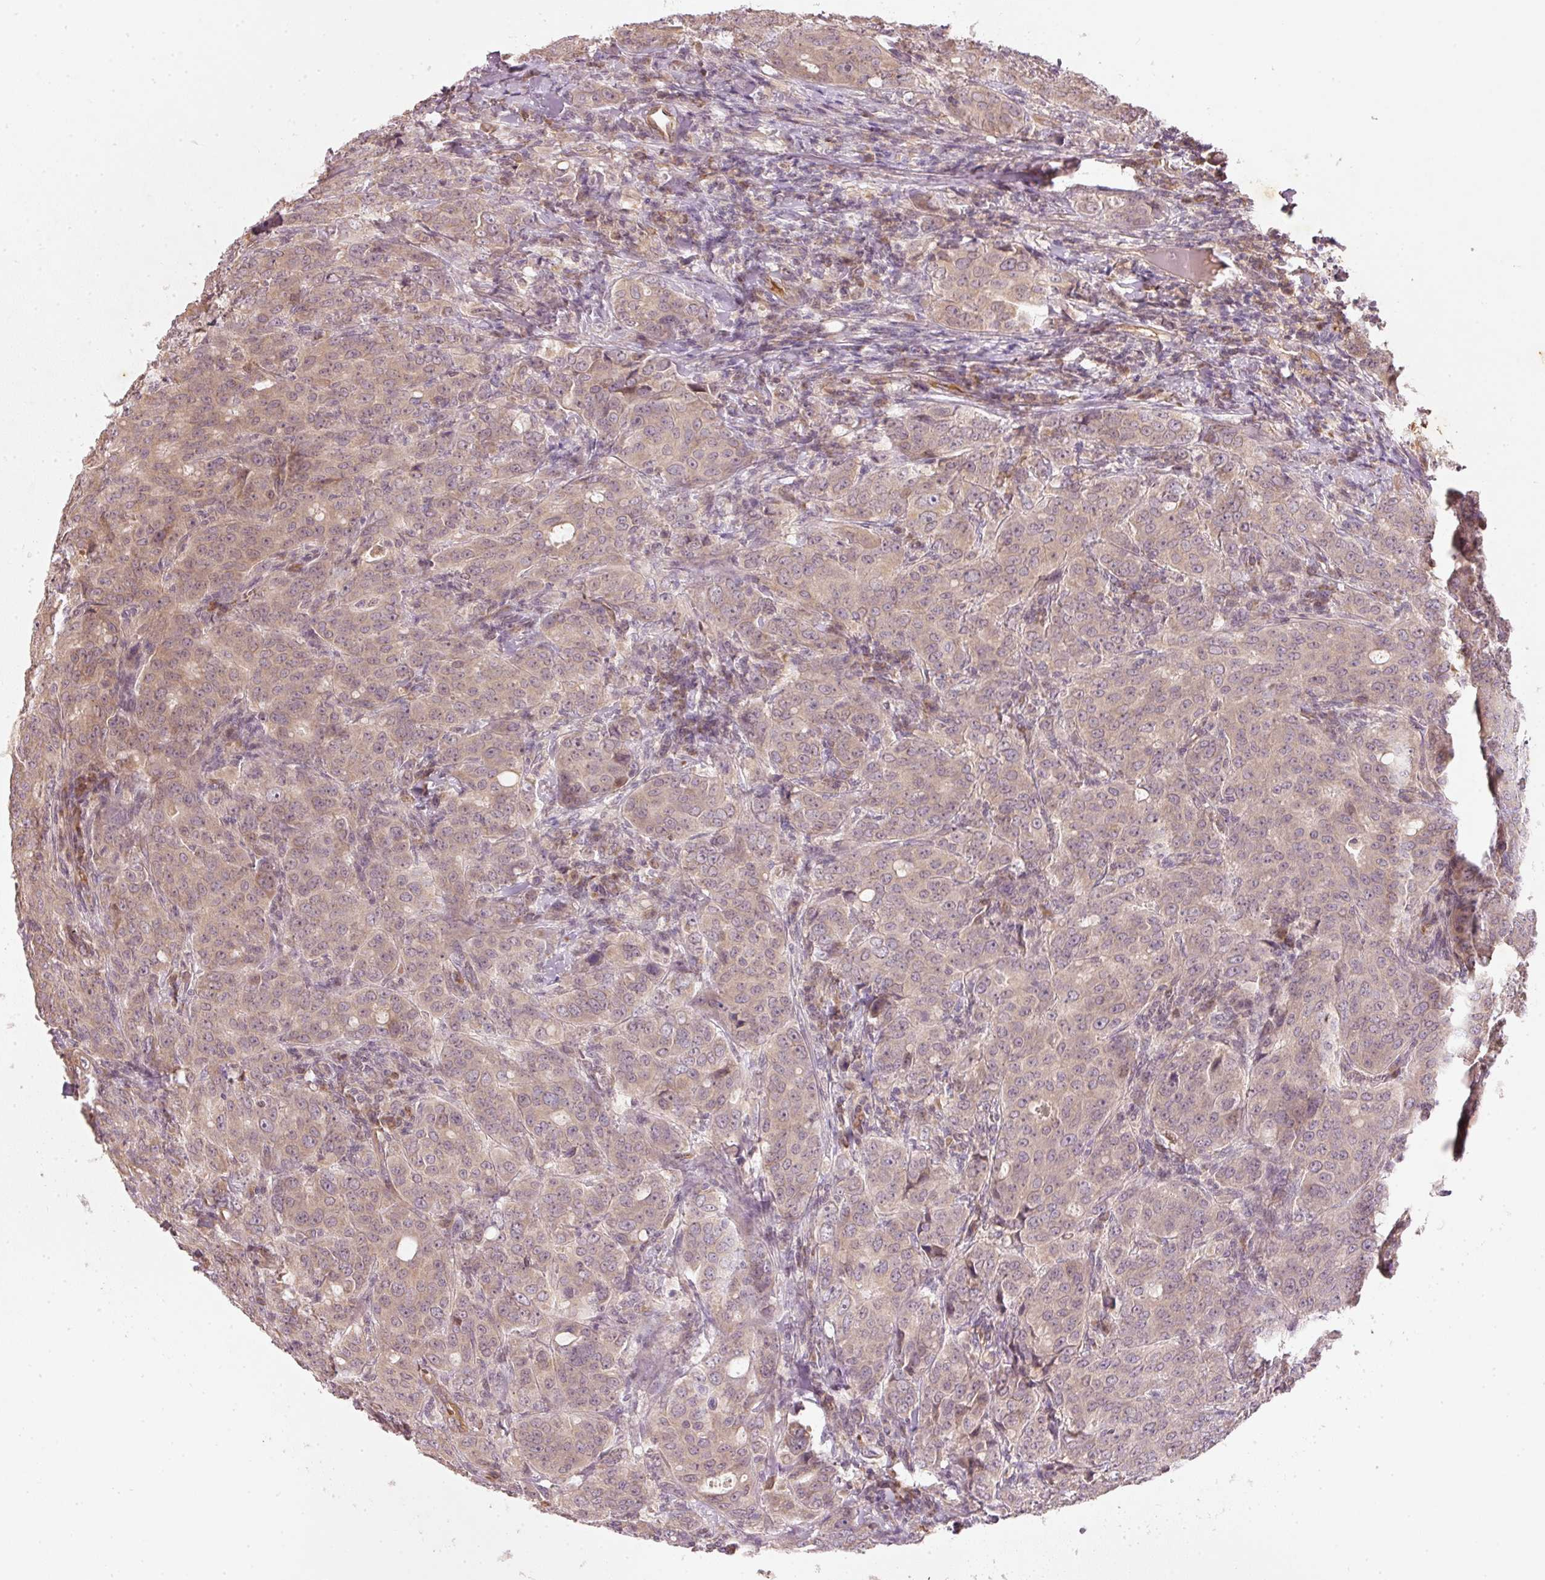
{"staining": {"intensity": "weak", "quantity": ">75%", "location": "cytoplasmic/membranous"}, "tissue": "breast cancer", "cell_type": "Tumor cells", "image_type": "cancer", "snomed": [{"axis": "morphology", "description": "Duct carcinoma"}, {"axis": "topography", "description": "Breast"}], "caption": "IHC image of breast cancer stained for a protein (brown), which displays low levels of weak cytoplasmic/membranous staining in approximately >75% of tumor cells.", "gene": "RGL2", "patient": {"sex": "female", "age": 43}}